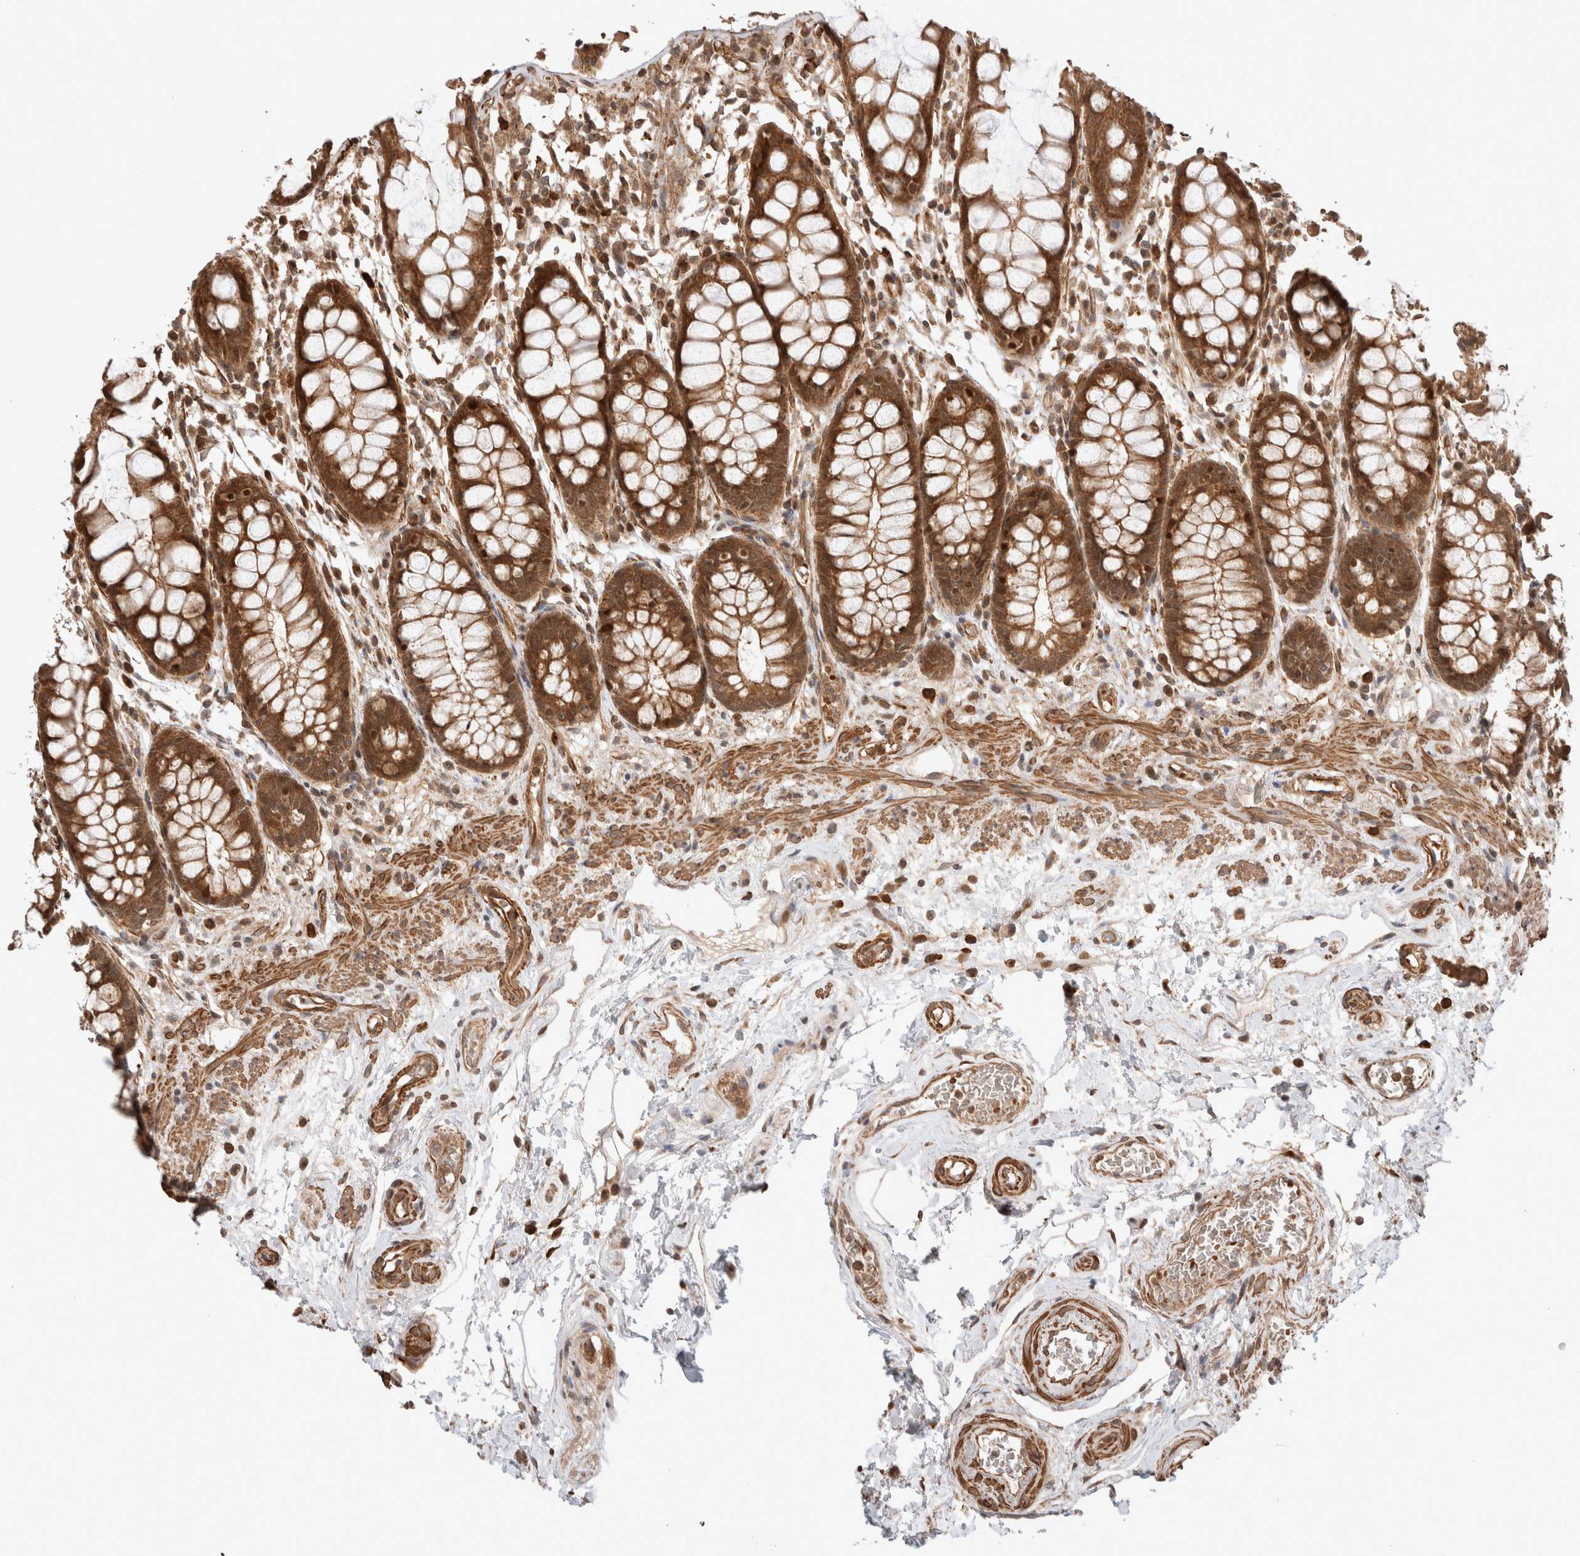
{"staining": {"intensity": "strong", "quantity": ">75%", "location": "cytoplasmic/membranous,nuclear"}, "tissue": "rectum", "cell_type": "Glandular cells", "image_type": "normal", "snomed": [{"axis": "morphology", "description": "Normal tissue, NOS"}, {"axis": "topography", "description": "Rectum"}], "caption": "Rectum stained with a brown dye exhibits strong cytoplasmic/membranous,nuclear positive positivity in about >75% of glandular cells.", "gene": "ZNF649", "patient": {"sex": "male", "age": 64}}